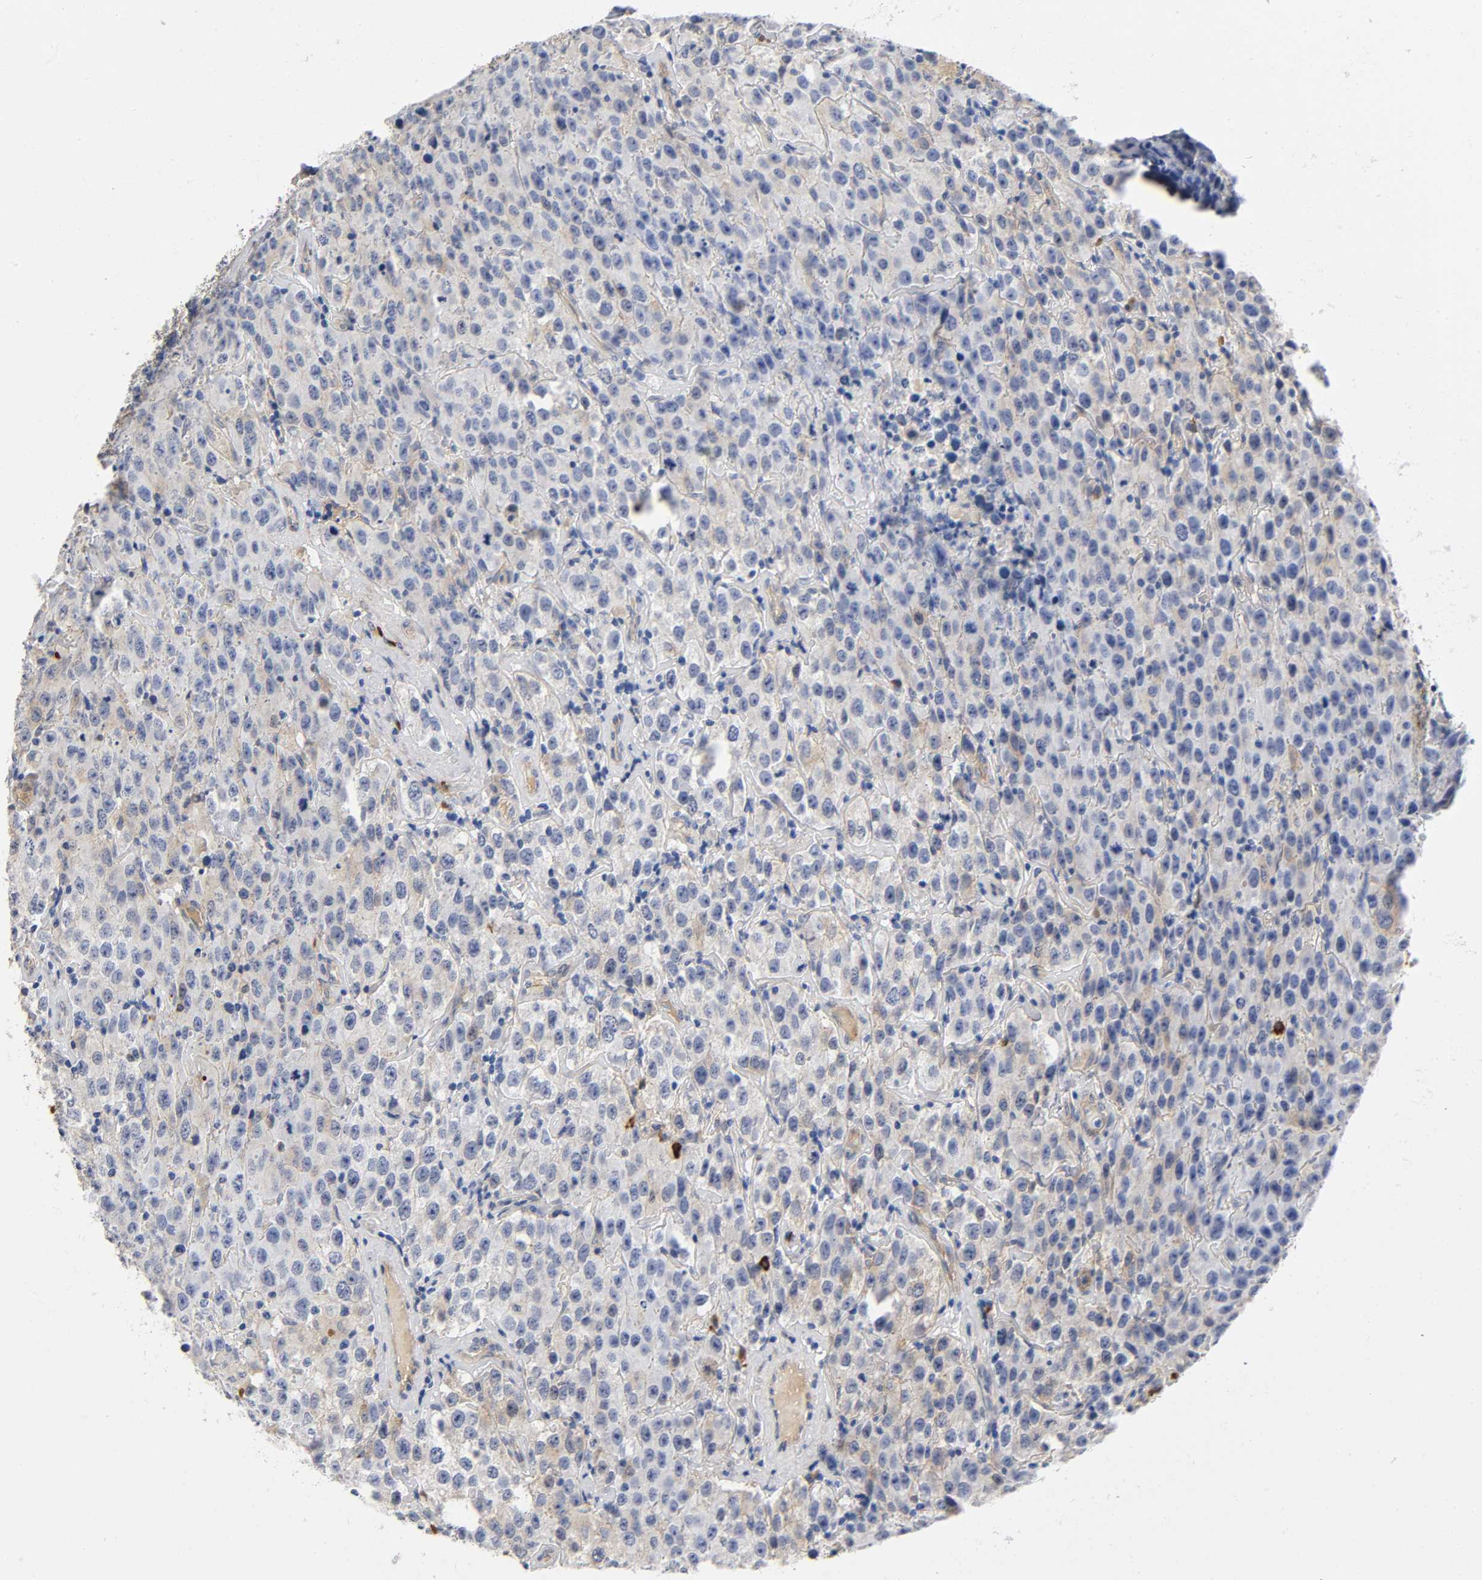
{"staining": {"intensity": "weak", "quantity": "<25%", "location": "cytoplasmic/membranous"}, "tissue": "testis cancer", "cell_type": "Tumor cells", "image_type": "cancer", "snomed": [{"axis": "morphology", "description": "Seminoma, NOS"}, {"axis": "topography", "description": "Testis"}], "caption": "A photomicrograph of testis seminoma stained for a protein reveals no brown staining in tumor cells.", "gene": "TNC", "patient": {"sex": "male", "age": 52}}